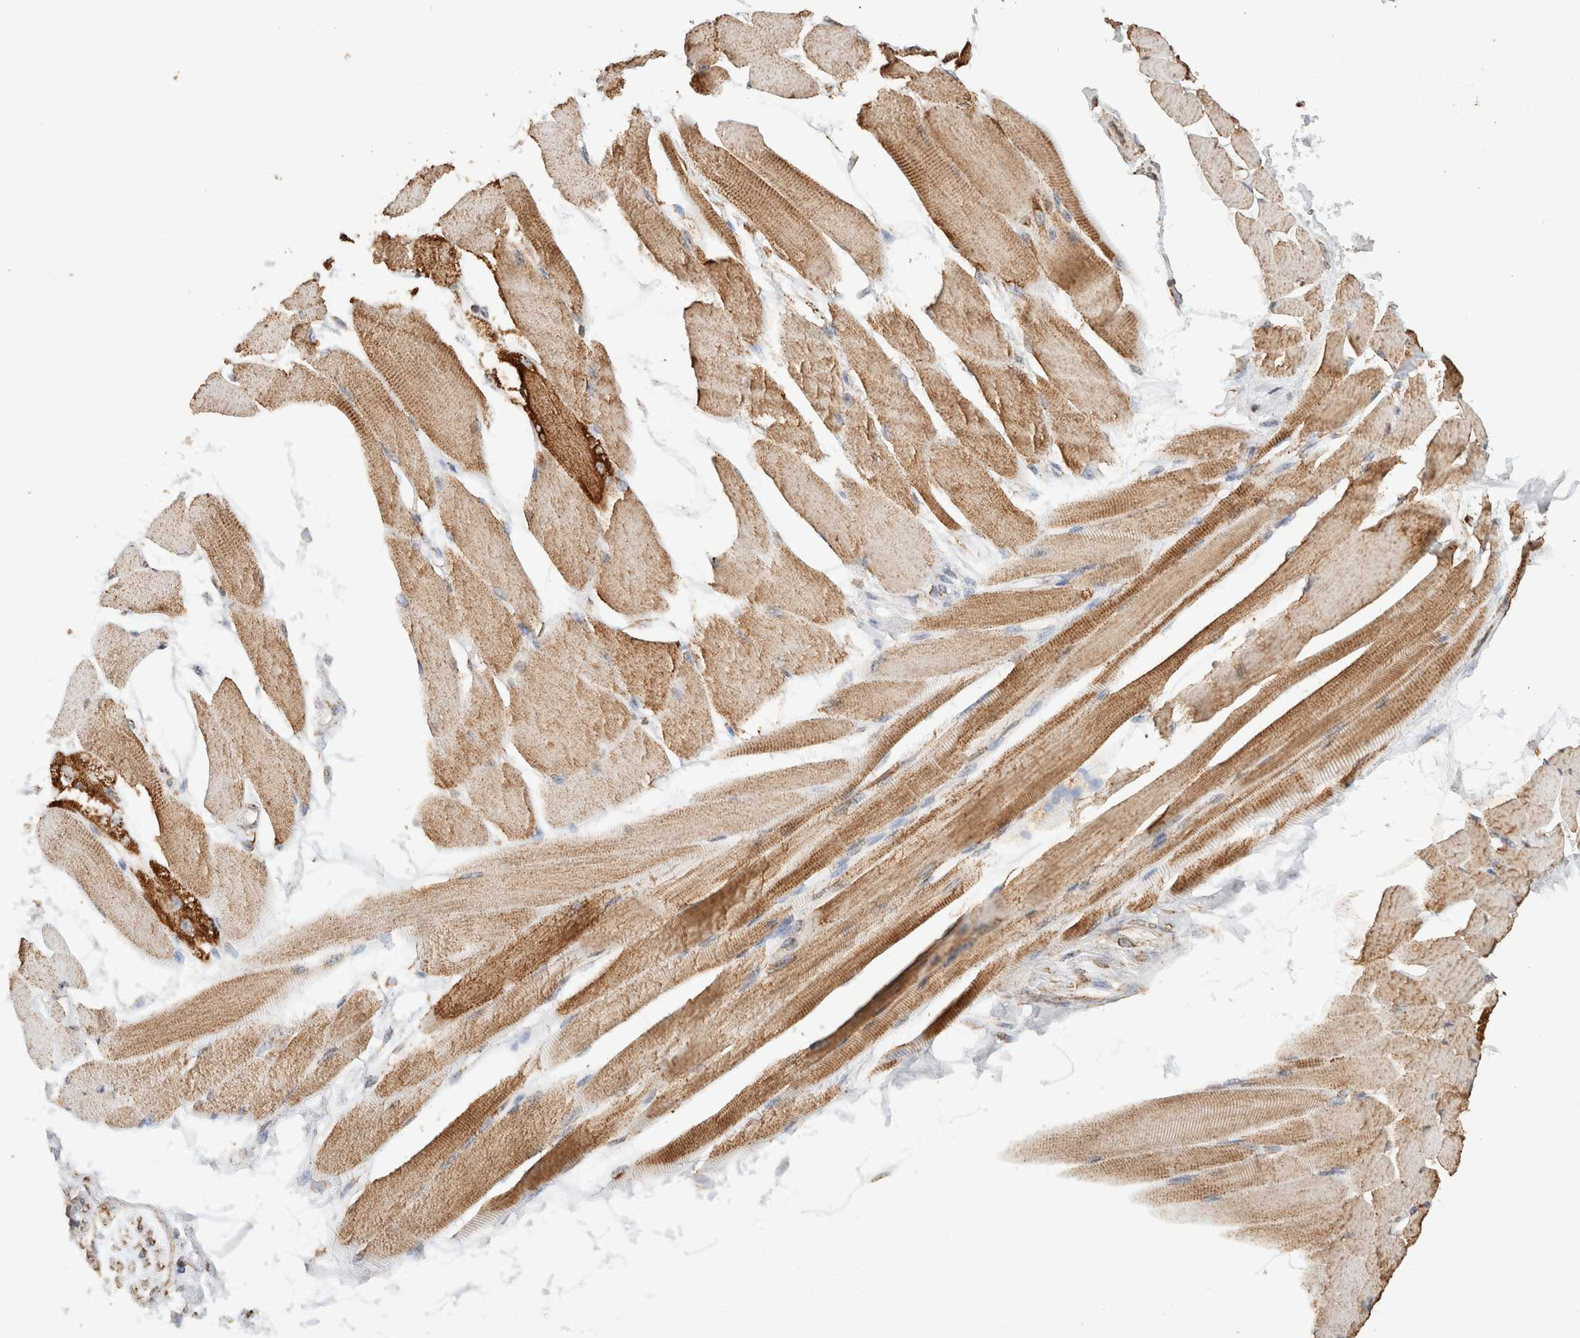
{"staining": {"intensity": "moderate", "quantity": "25%-75%", "location": "cytoplasmic/membranous"}, "tissue": "skeletal muscle", "cell_type": "Myocytes", "image_type": "normal", "snomed": [{"axis": "morphology", "description": "Normal tissue, NOS"}, {"axis": "topography", "description": "Skeletal muscle"}, {"axis": "topography", "description": "Peripheral nerve tissue"}], "caption": "High-magnification brightfield microscopy of benign skeletal muscle stained with DAB (3,3'-diaminobenzidine) (brown) and counterstained with hematoxylin (blue). myocytes exhibit moderate cytoplasmic/membranous staining is present in approximately25%-75% of cells. (brown staining indicates protein expression, while blue staining denotes nuclei).", "gene": "SDC2", "patient": {"sex": "female", "age": 84}}